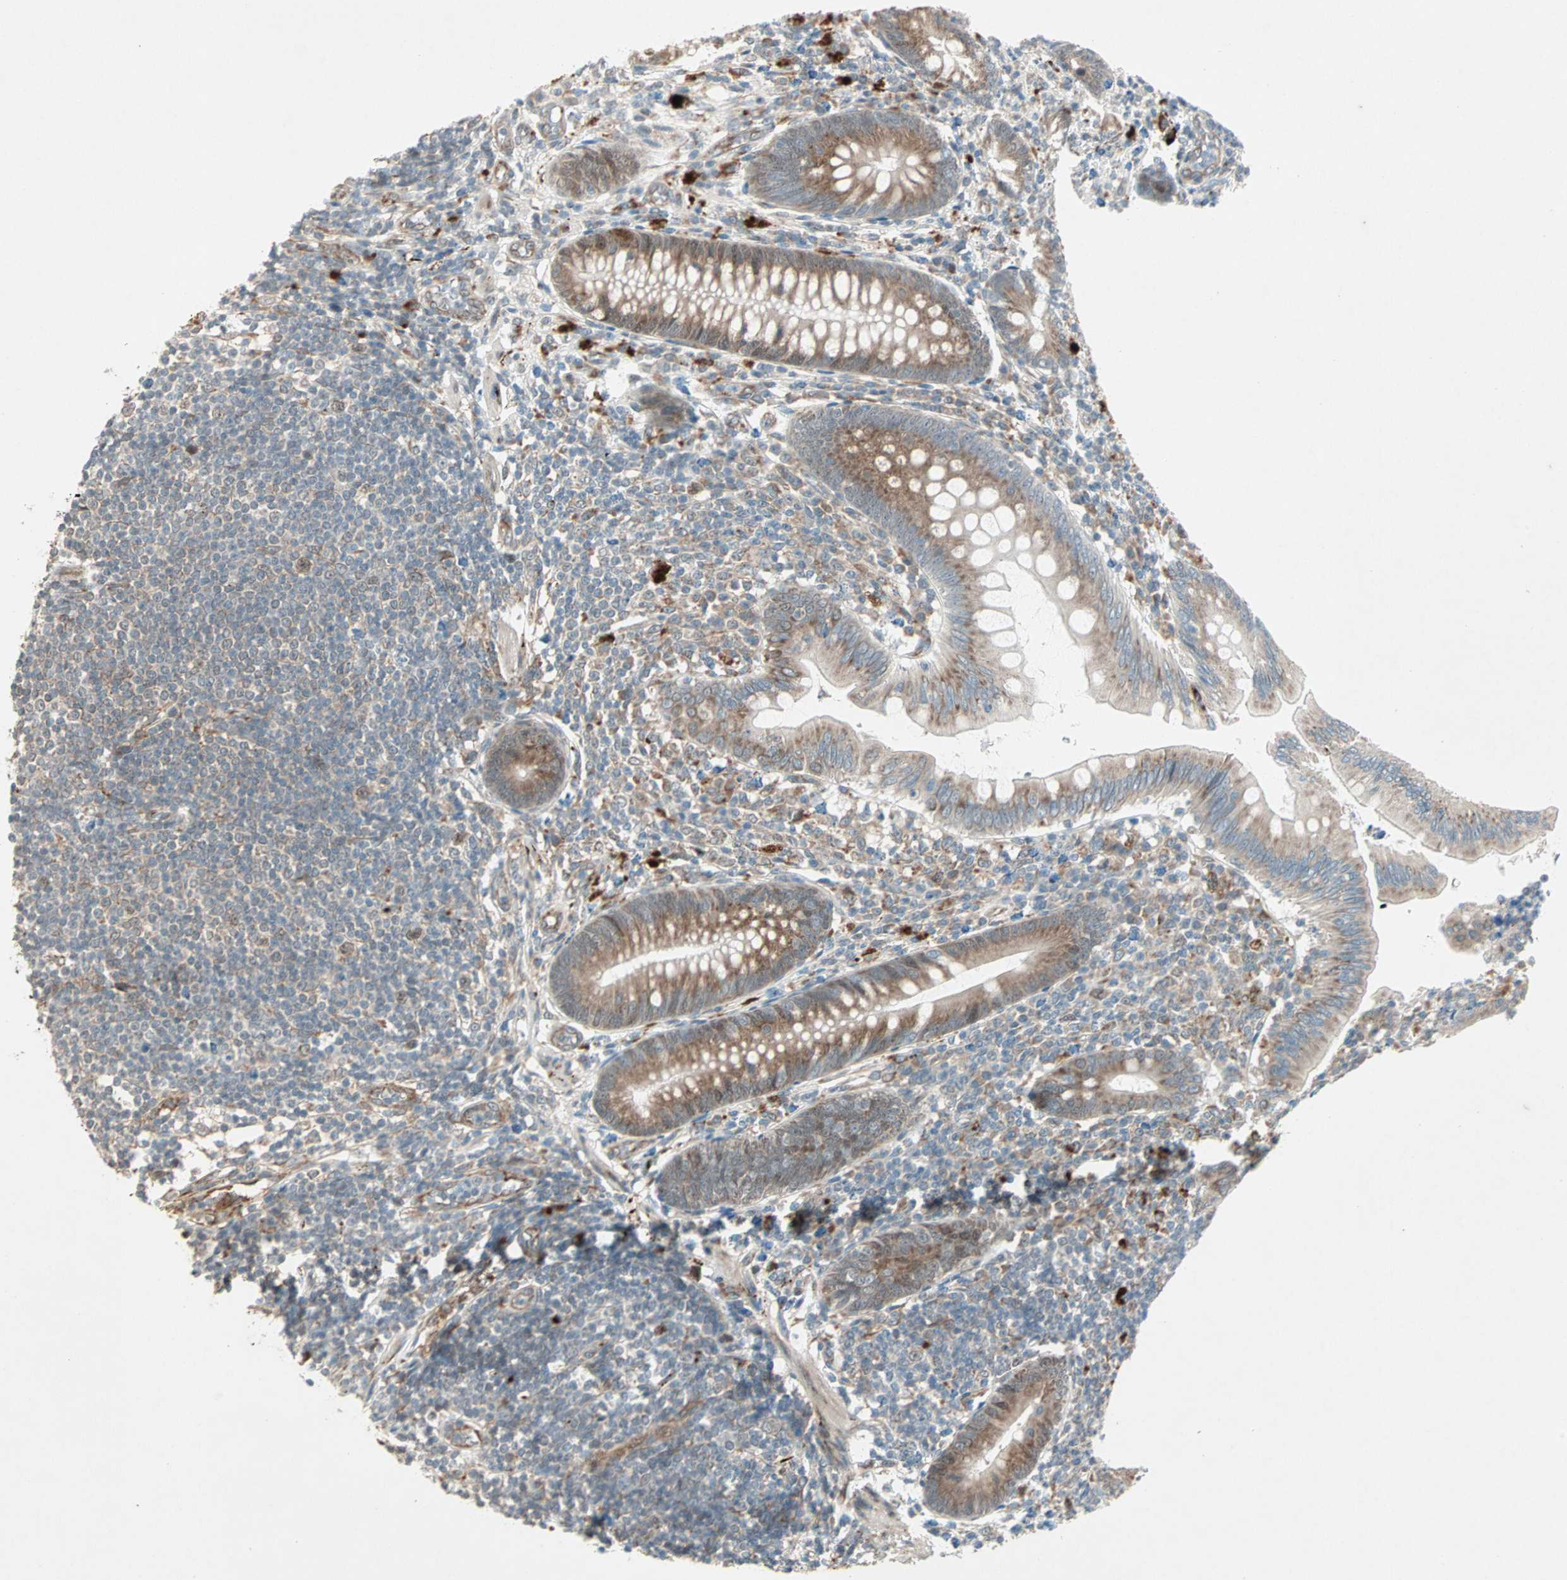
{"staining": {"intensity": "moderate", "quantity": ">75%", "location": "cytoplasmic/membranous"}, "tissue": "appendix", "cell_type": "Glandular cells", "image_type": "normal", "snomed": [{"axis": "morphology", "description": "Normal tissue, NOS"}, {"axis": "morphology", "description": "Inflammation, NOS"}, {"axis": "topography", "description": "Appendix"}], "caption": "The image exhibits immunohistochemical staining of benign appendix. There is moderate cytoplasmic/membranous staining is present in about >75% of glandular cells.", "gene": "ZNF37A", "patient": {"sex": "male", "age": 46}}